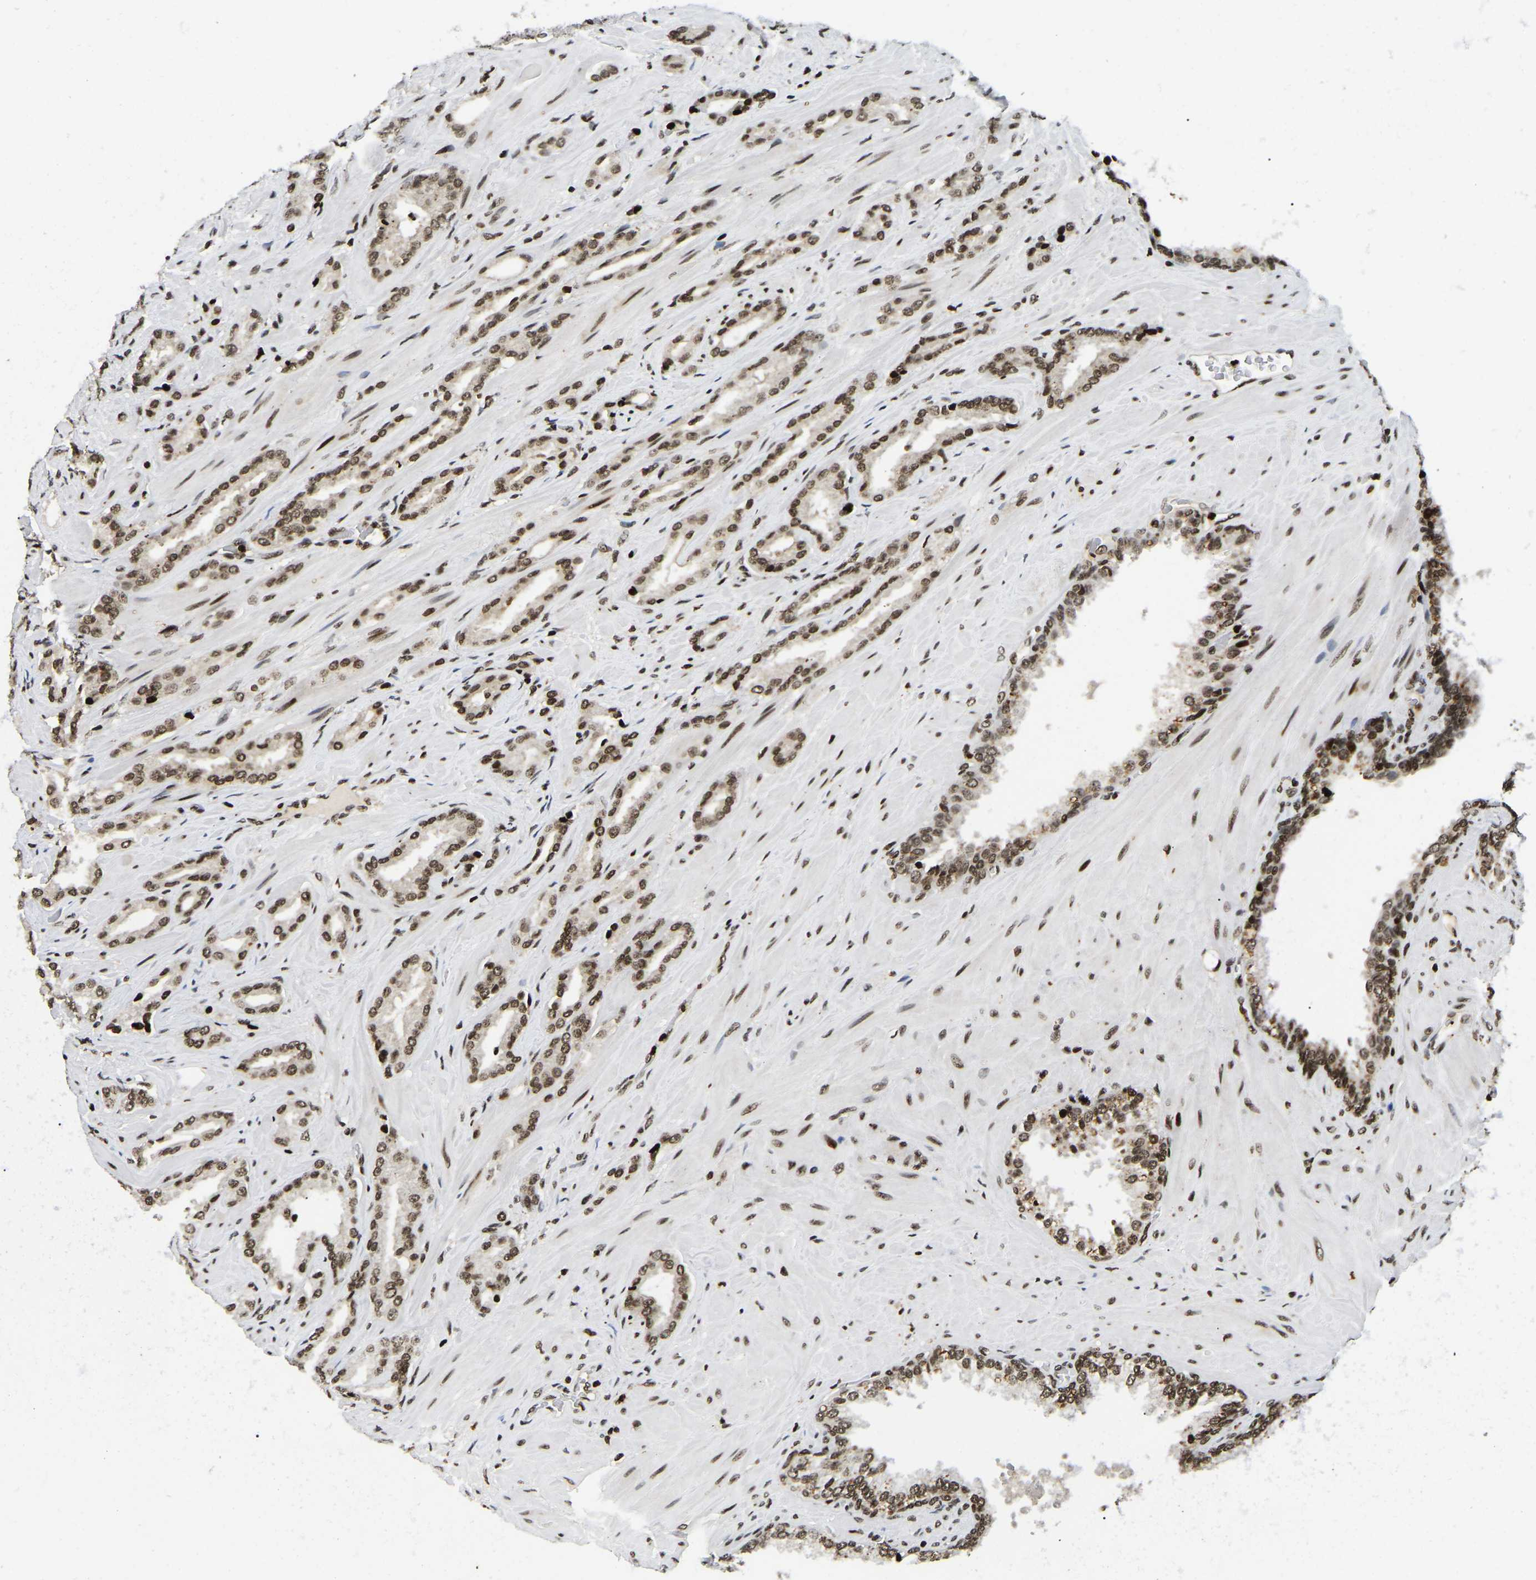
{"staining": {"intensity": "moderate", "quantity": ">75%", "location": "nuclear"}, "tissue": "prostate cancer", "cell_type": "Tumor cells", "image_type": "cancer", "snomed": [{"axis": "morphology", "description": "Adenocarcinoma, High grade"}, {"axis": "topography", "description": "Prostate"}], "caption": "DAB immunohistochemical staining of human prostate cancer displays moderate nuclear protein positivity in approximately >75% of tumor cells. Immunohistochemistry stains the protein in brown and the nuclei are stained blue.", "gene": "LRRC61", "patient": {"sex": "male", "age": 64}}